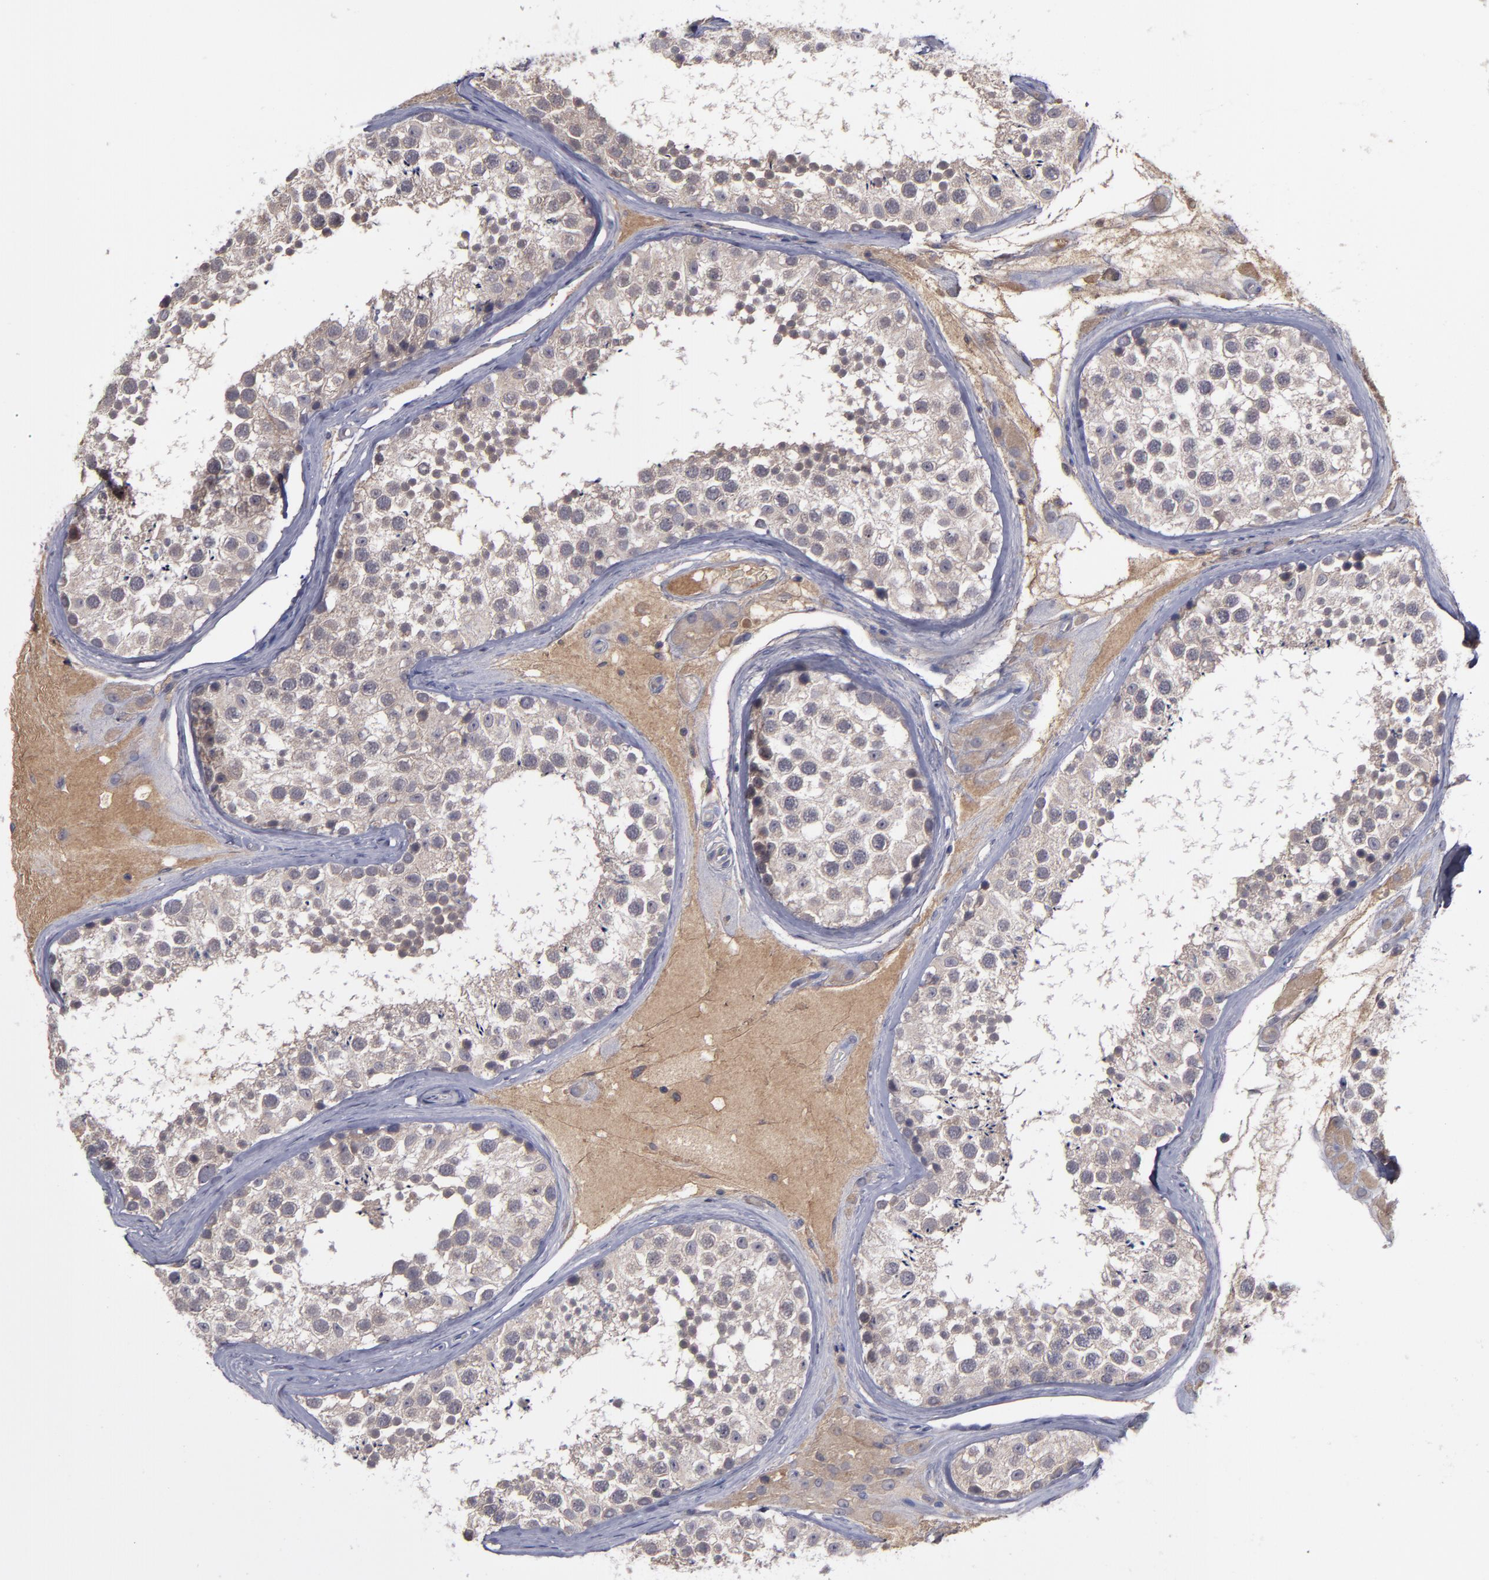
{"staining": {"intensity": "weak", "quantity": ">75%", "location": "cytoplasmic/membranous"}, "tissue": "testis", "cell_type": "Cells in seminiferous ducts", "image_type": "normal", "snomed": [{"axis": "morphology", "description": "Normal tissue, NOS"}, {"axis": "topography", "description": "Testis"}], "caption": "Cells in seminiferous ducts show low levels of weak cytoplasmic/membranous expression in about >75% of cells in unremarkable human testis.", "gene": "MMP11", "patient": {"sex": "male", "age": 46}}